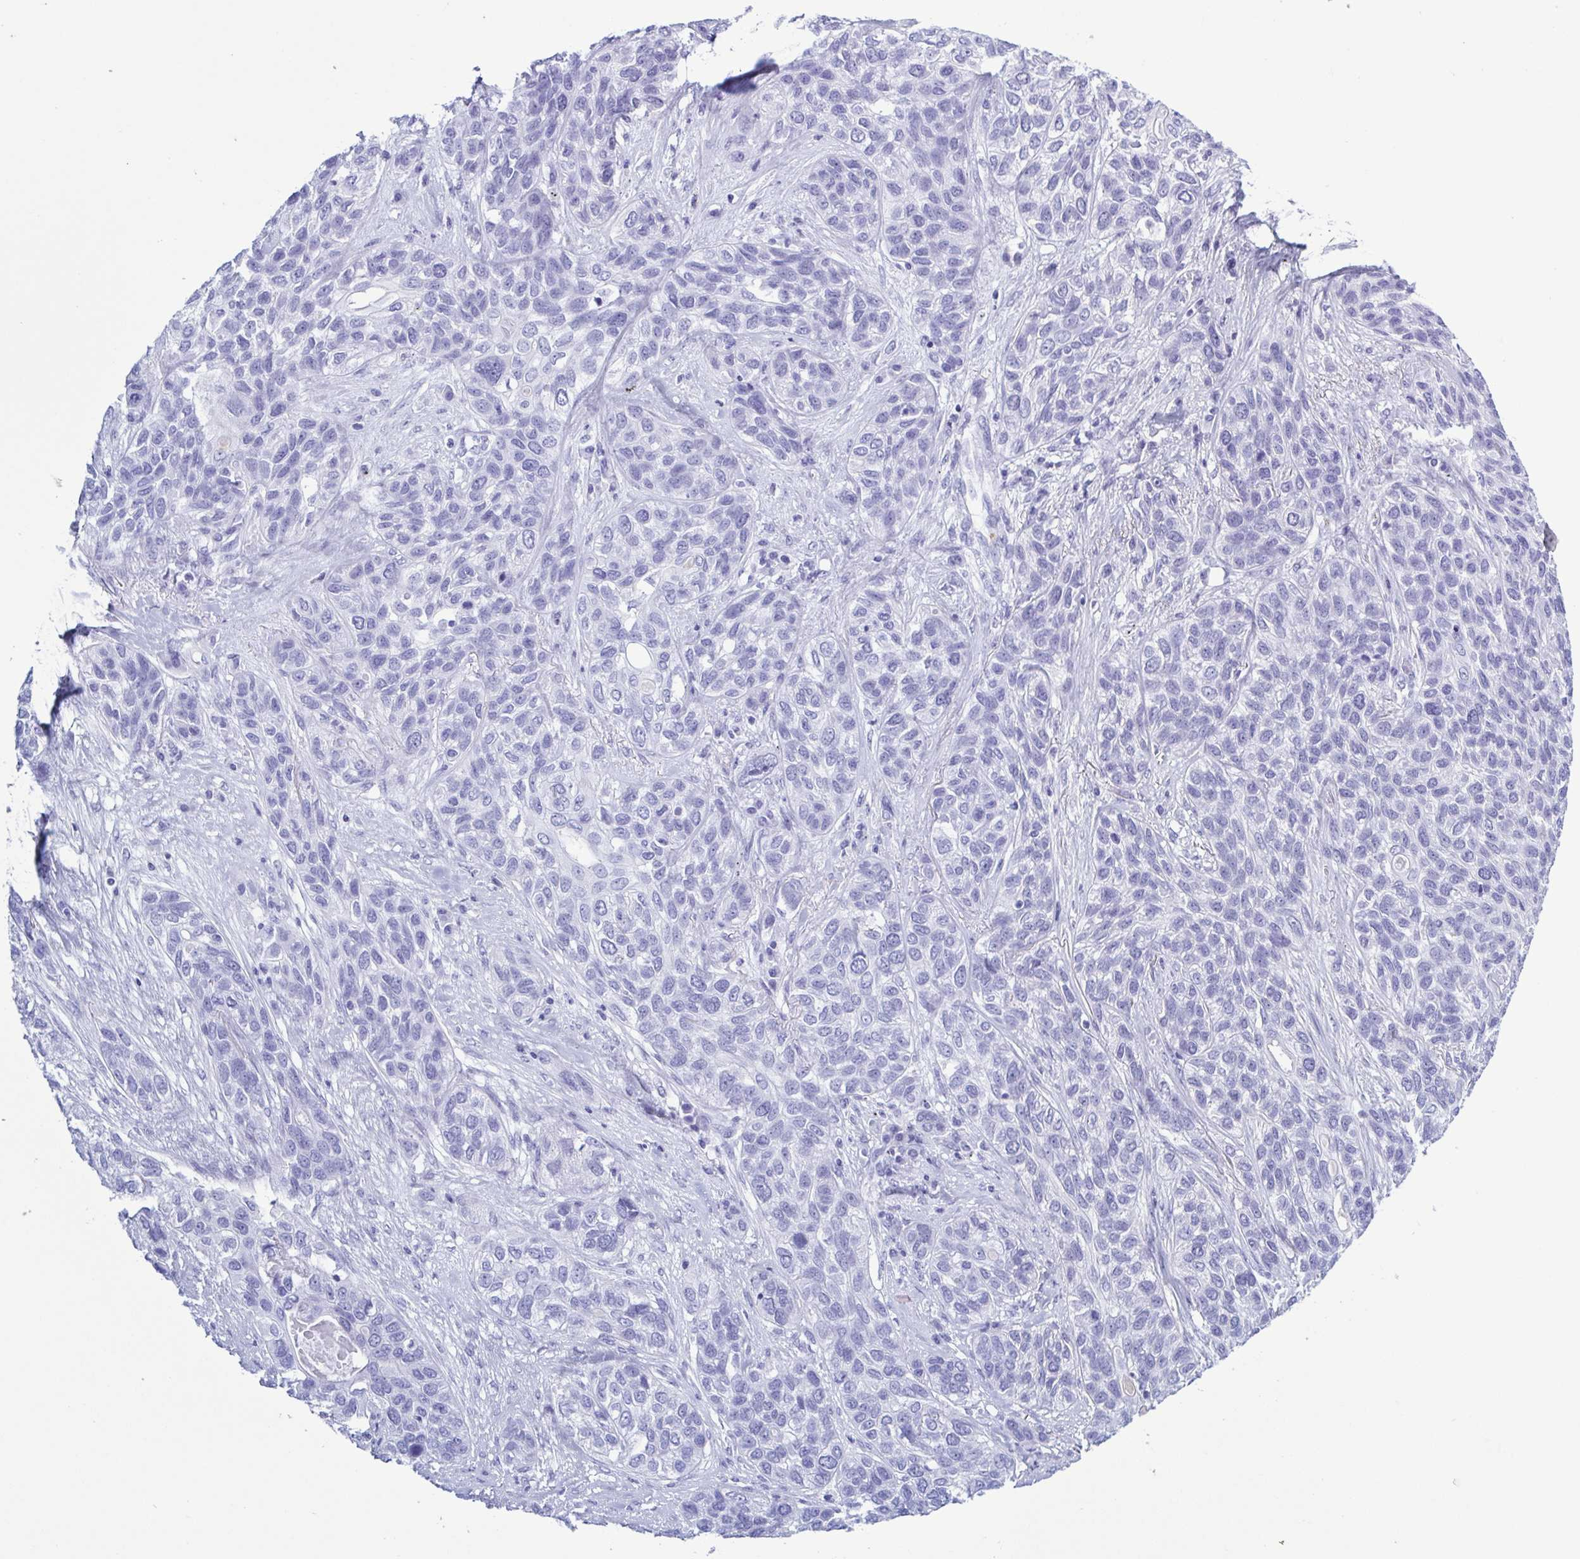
{"staining": {"intensity": "negative", "quantity": "none", "location": "none"}, "tissue": "lung cancer", "cell_type": "Tumor cells", "image_type": "cancer", "snomed": [{"axis": "morphology", "description": "Squamous cell carcinoma, NOS"}, {"axis": "topography", "description": "Lung"}], "caption": "The image displays no significant staining in tumor cells of lung squamous cell carcinoma. (Stains: DAB (3,3'-diaminobenzidine) immunohistochemistry with hematoxylin counter stain, Microscopy: brightfield microscopy at high magnification).", "gene": "LTF", "patient": {"sex": "female", "age": 70}}